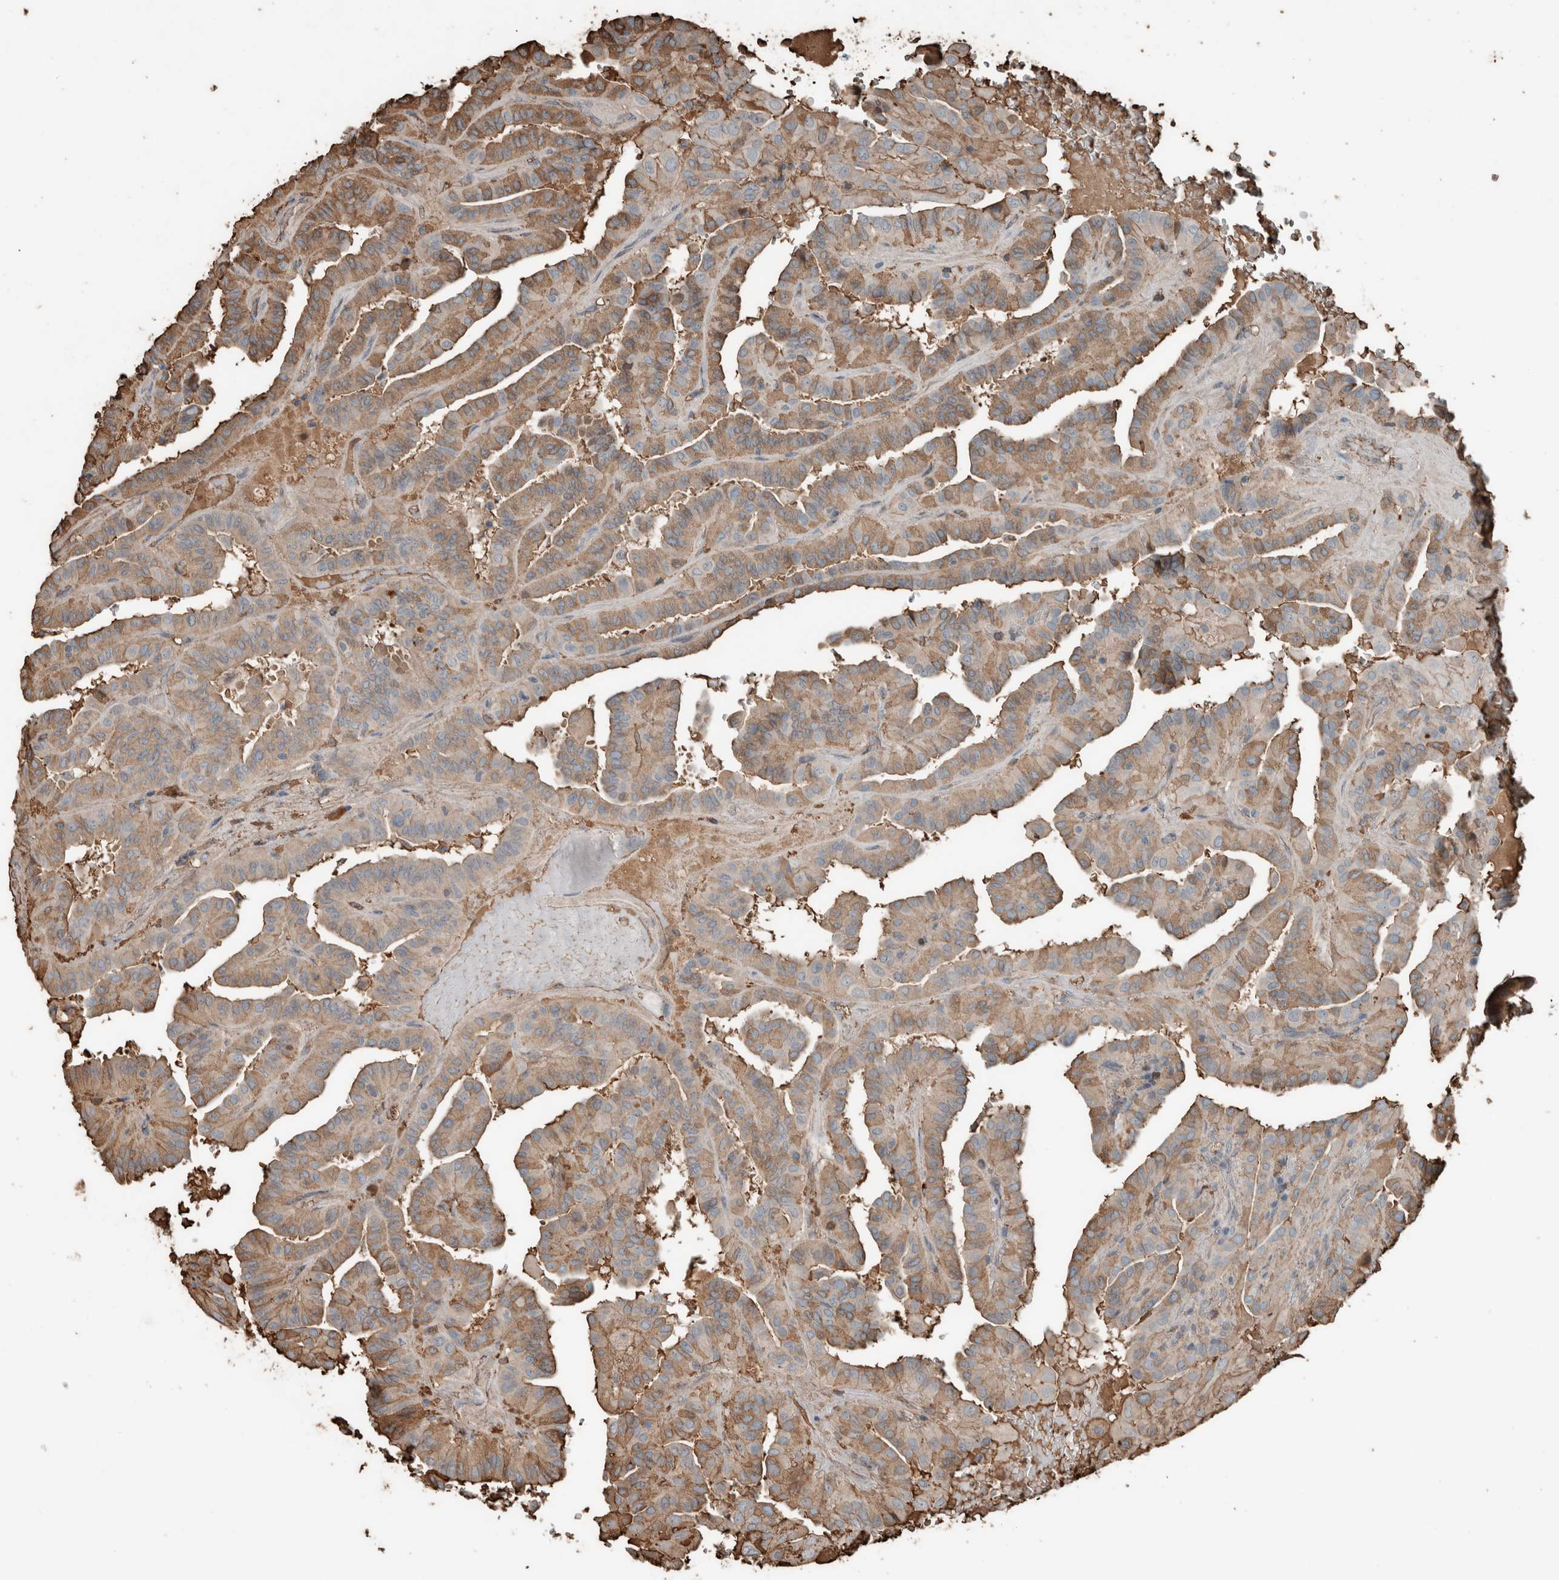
{"staining": {"intensity": "weak", "quantity": ">75%", "location": "cytoplasmic/membranous"}, "tissue": "thyroid cancer", "cell_type": "Tumor cells", "image_type": "cancer", "snomed": [{"axis": "morphology", "description": "Papillary adenocarcinoma, NOS"}, {"axis": "topography", "description": "Thyroid gland"}], "caption": "Immunohistochemical staining of human thyroid cancer (papillary adenocarcinoma) shows weak cytoplasmic/membranous protein expression in approximately >75% of tumor cells.", "gene": "USP34", "patient": {"sex": "male", "age": 77}}